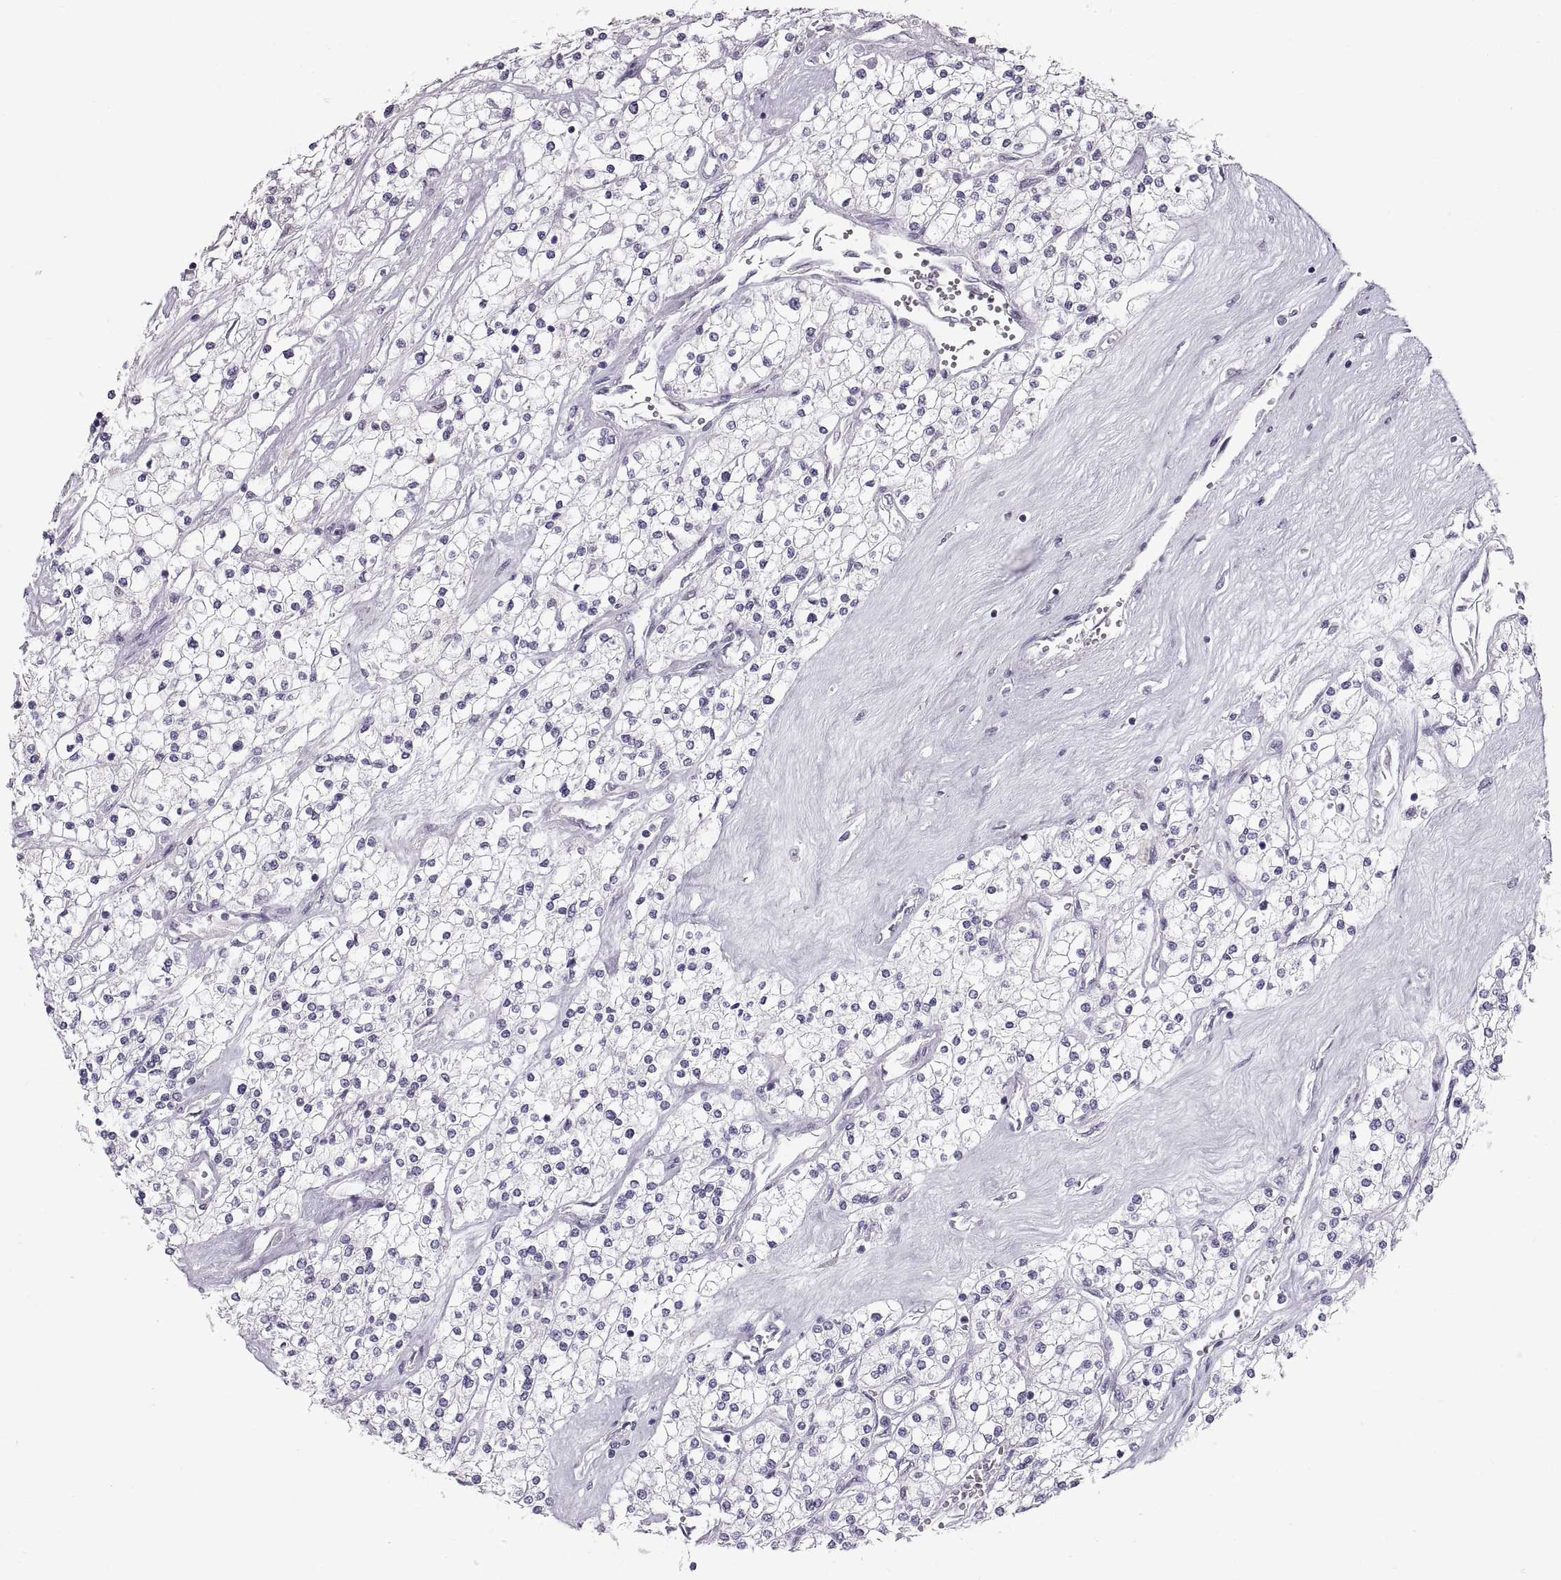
{"staining": {"intensity": "negative", "quantity": "none", "location": "none"}, "tissue": "renal cancer", "cell_type": "Tumor cells", "image_type": "cancer", "snomed": [{"axis": "morphology", "description": "Adenocarcinoma, NOS"}, {"axis": "topography", "description": "Kidney"}], "caption": "Human renal cancer stained for a protein using immunohistochemistry exhibits no expression in tumor cells.", "gene": "SPACDR", "patient": {"sex": "male", "age": 80}}